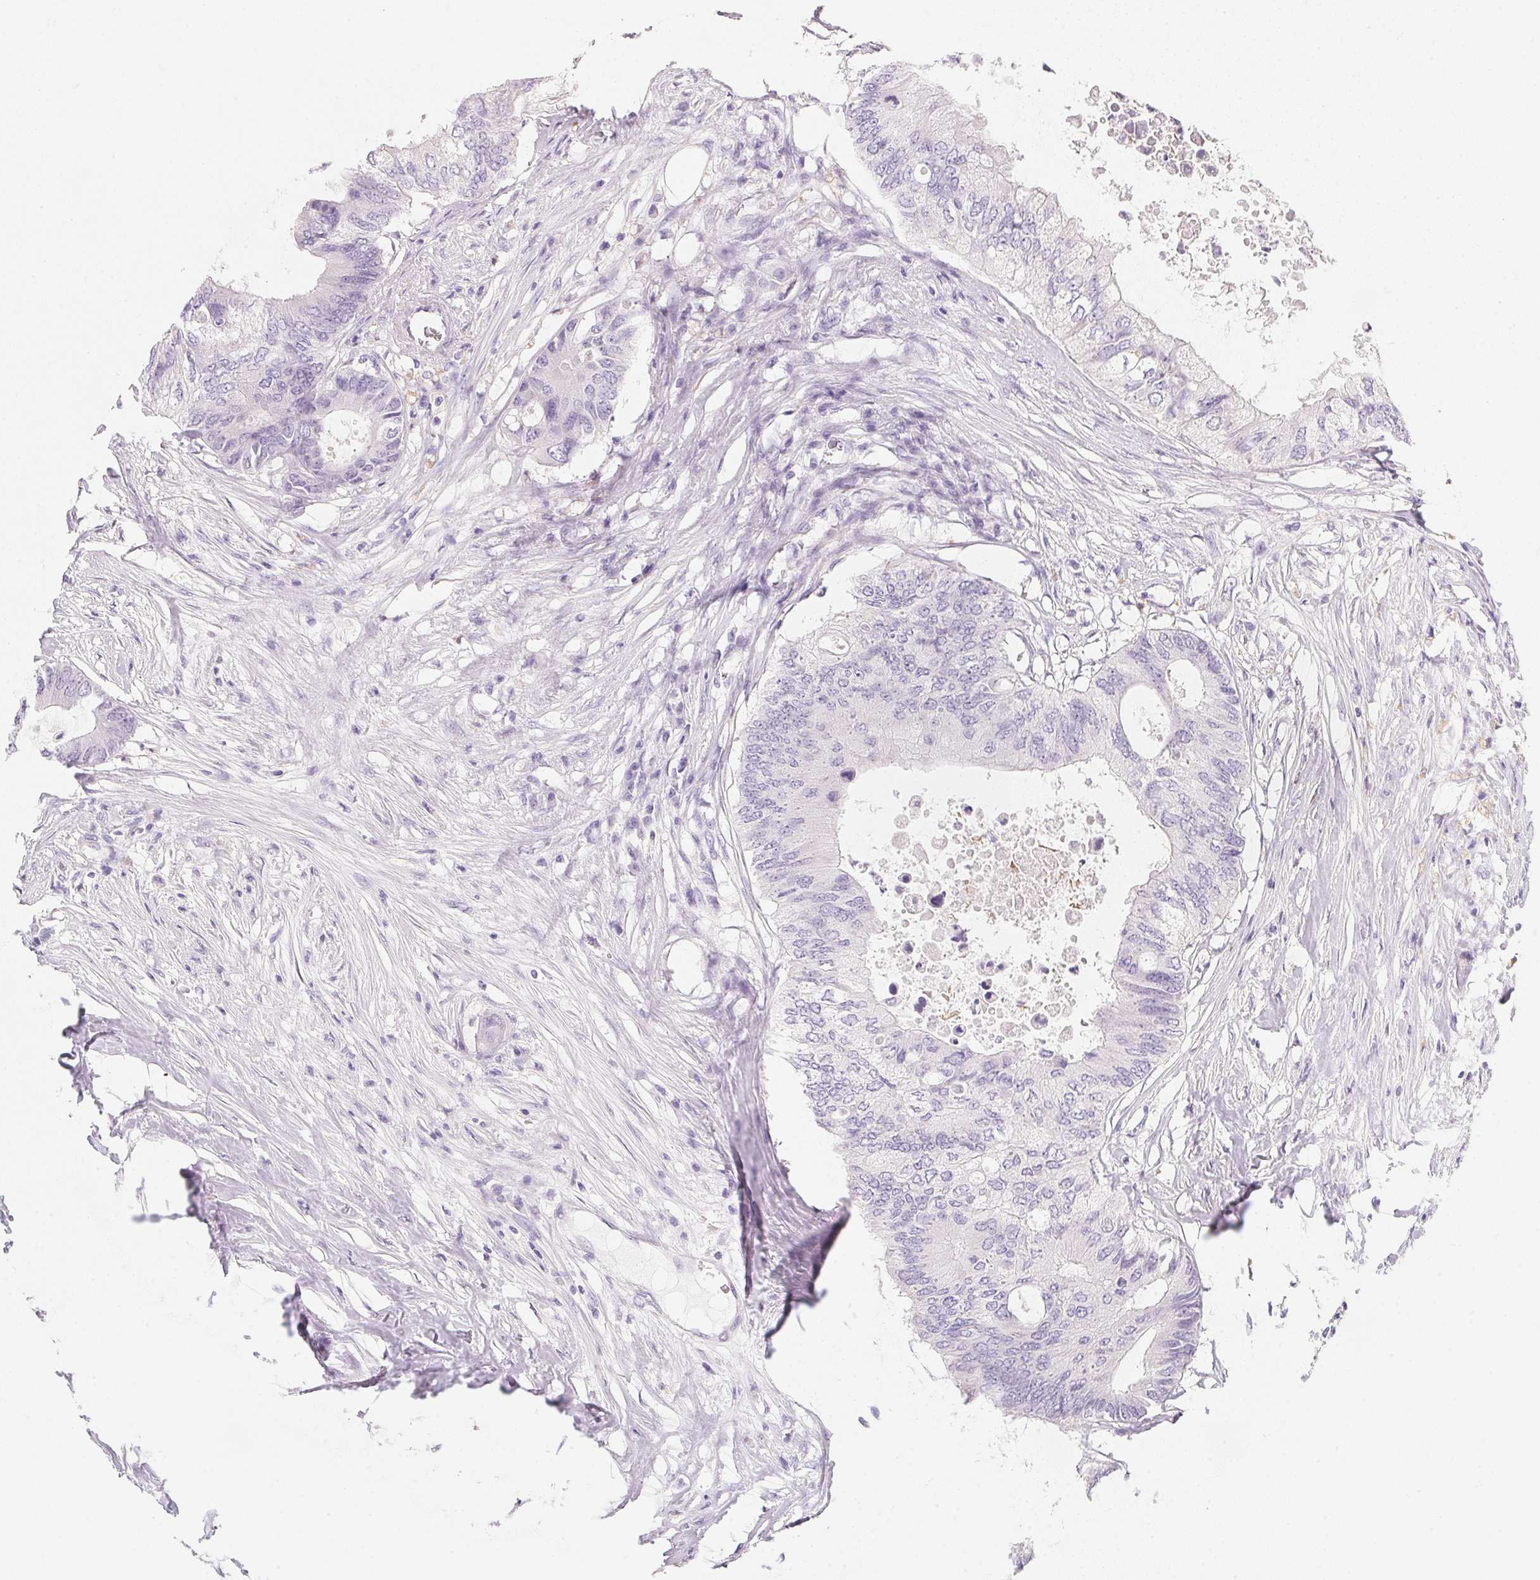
{"staining": {"intensity": "negative", "quantity": "none", "location": "none"}, "tissue": "colorectal cancer", "cell_type": "Tumor cells", "image_type": "cancer", "snomed": [{"axis": "morphology", "description": "Adenocarcinoma, NOS"}, {"axis": "topography", "description": "Colon"}], "caption": "High power microscopy histopathology image of an IHC image of colorectal cancer, revealing no significant staining in tumor cells.", "gene": "ACP3", "patient": {"sex": "male", "age": 71}}